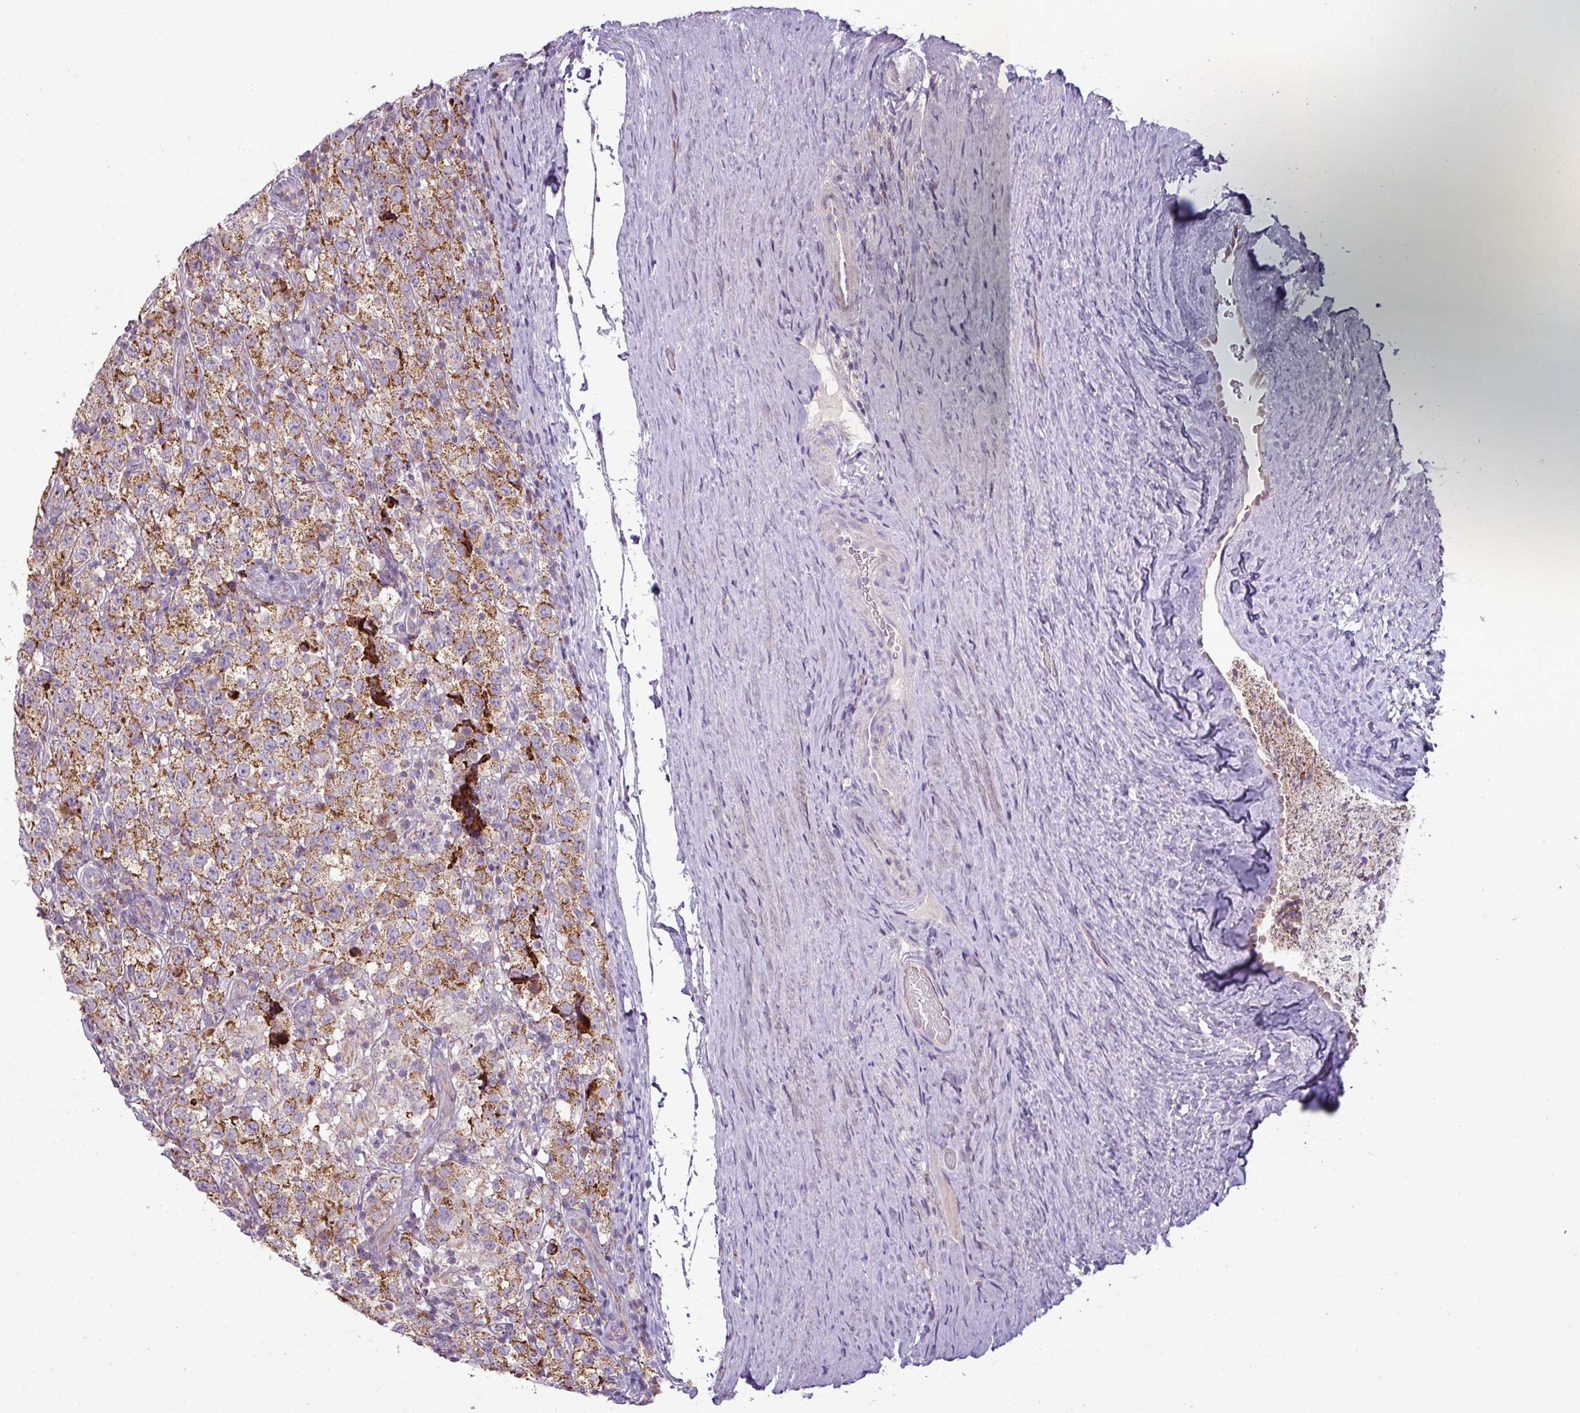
{"staining": {"intensity": "moderate", "quantity": ">75%", "location": "cytoplasmic/membranous"}, "tissue": "testis cancer", "cell_type": "Tumor cells", "image_type": "cancer", "snomed": [{"axis": "morphology", "description": "Seminoma, NOS"}, {"axis": "morphology", "description": "Carcinoma, Embryonal, NOS"}, {"axis": "topography", "description": "Testis"}], "caption": "DAB (3,3'-diaminobenzidine) immunohistochemical staining of testis cancer shows moderate cytoplasmic/membranous protein expression in approximately >75% of tumor cells.", "gene": "PNMA6A", "patient": {"sex": "male", "age": 41}}